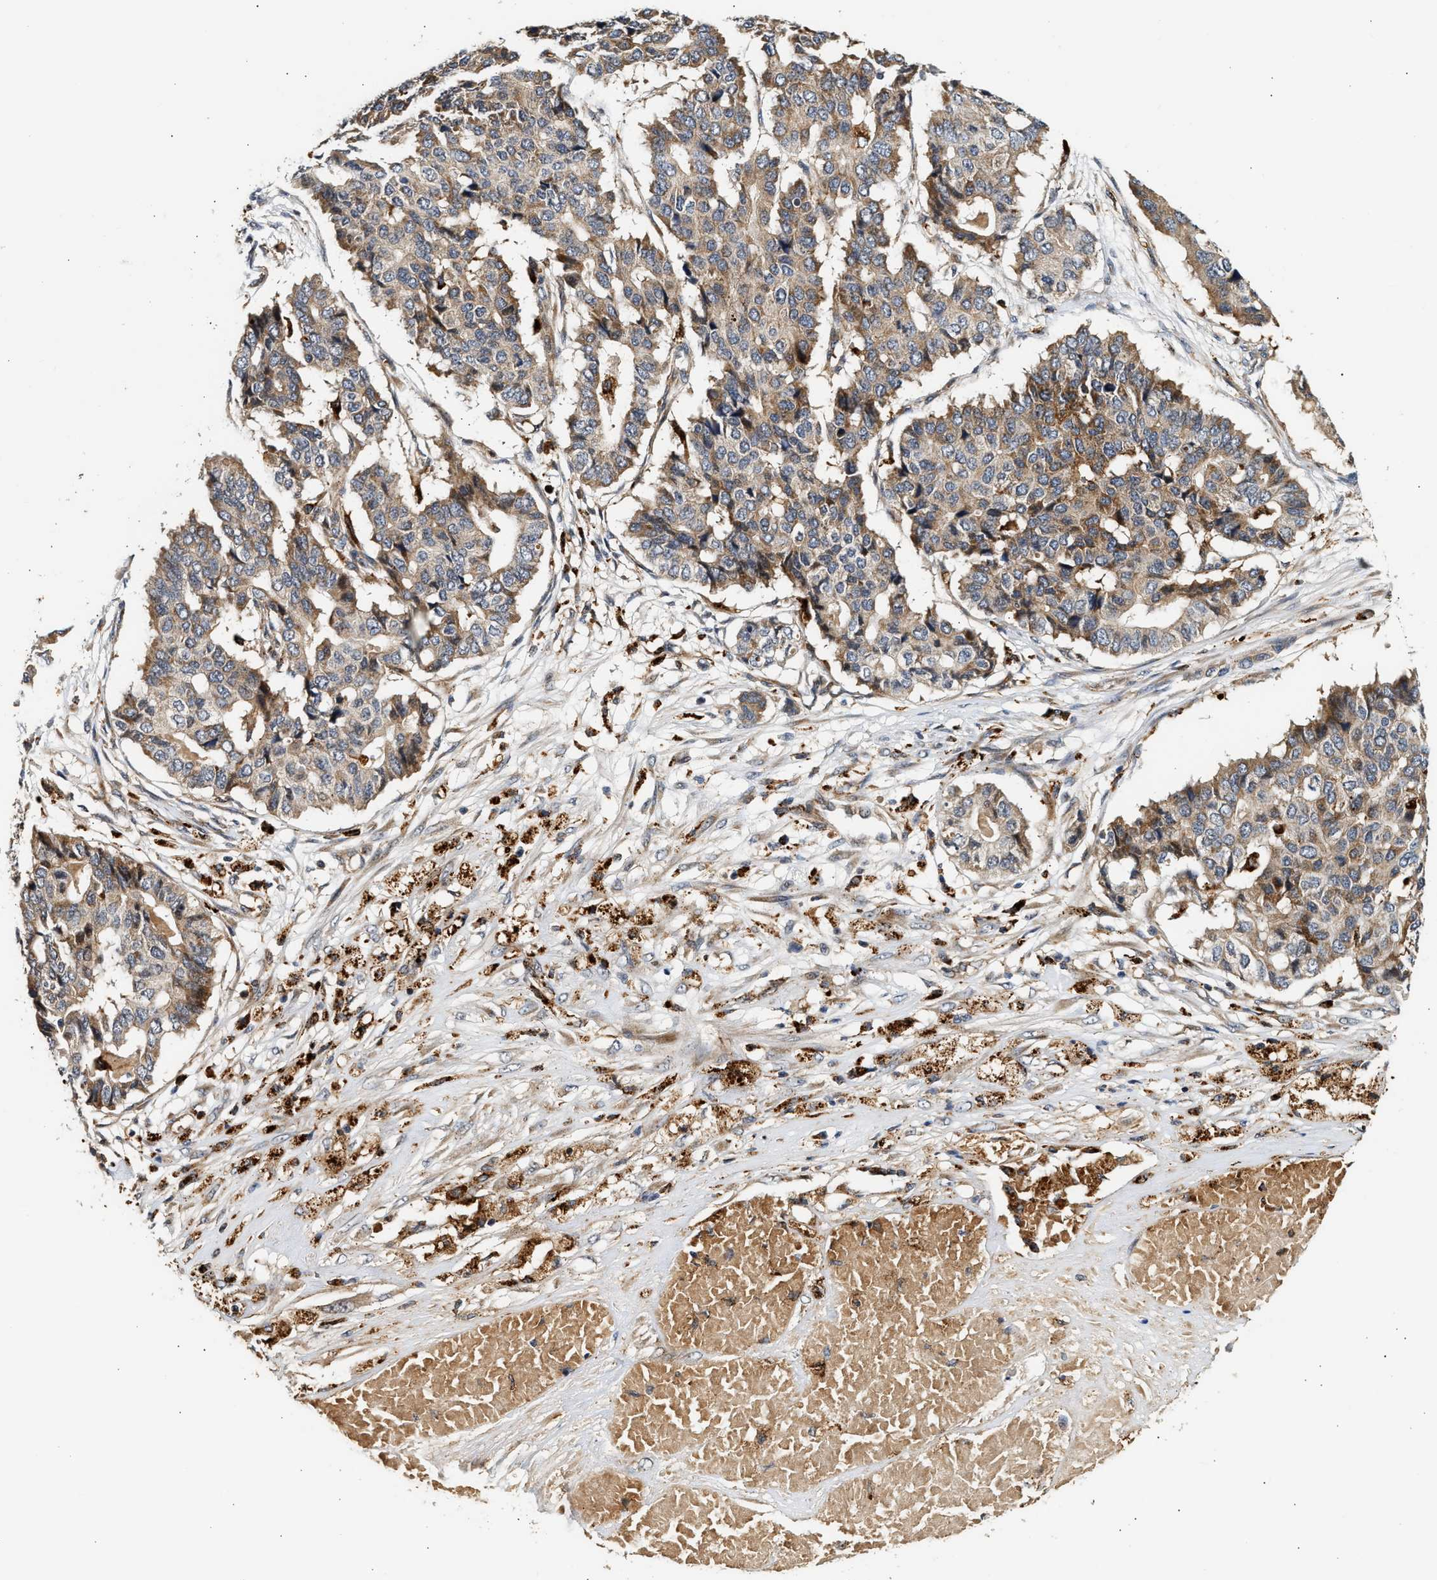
{"staining": {"intensity": "moderate", "quantity": ">75%", "location": "cytoplasmic/membranous"}, "tissue": "pancreatic cancer", "cell_type": "Tumor cells", "image_type": "cancer", "snomed": [{"axis": "morphology", "description": "Adenocarcinoma, NOS"}, {"axis": "topography", "description": "Pancreas"}], "caption": "Pancreatic adenocarcinoma stained with DAB immunohistochemistry (IHC) displays medium levels of moderate cytoplasmic/membranous expression in about >75% of tumor cells.", "gene": "PLD3", "patient": {"sex": "male", "age": 50}}